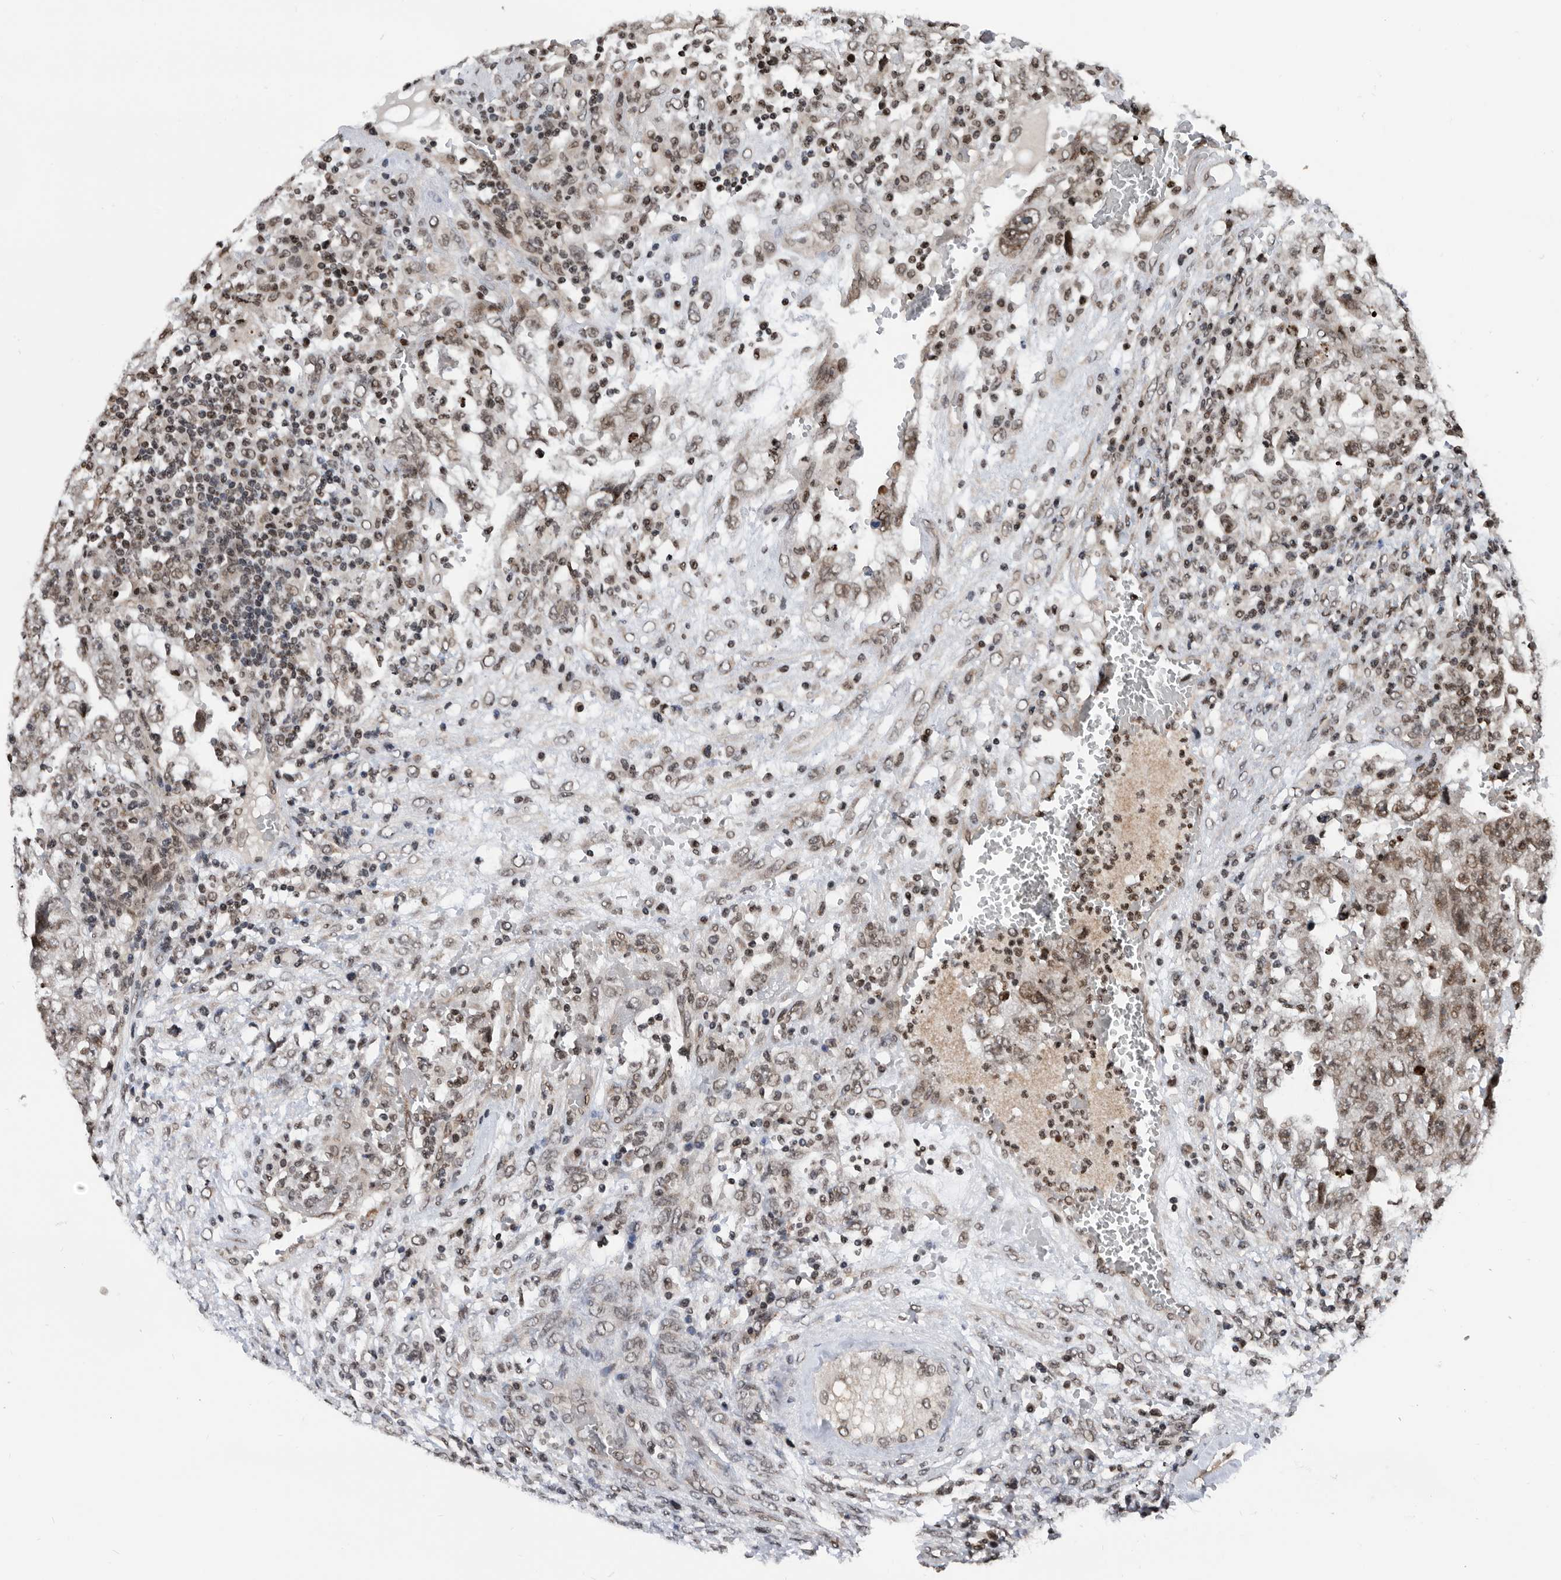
{"staining": {"intensity": "moderate", "quantity": ">75%", "location": "nuclear"}, "tissue": "testis cancer", "cell_type": "Tumor cells", "image_type": "cancer", "snomed": [{"axis": "morphology", "description": "Carcinoma, Embryonal, NOS"}, {"axis": "topography", "description": "Testis"}], "caption": "IHC (DAB) staining of testis cancer demonstrates moderate nuclear protein expression in about >75% of tumor cells.", "gene": "SNRNP48", "patient": {"sex": "male", "age": 36}}